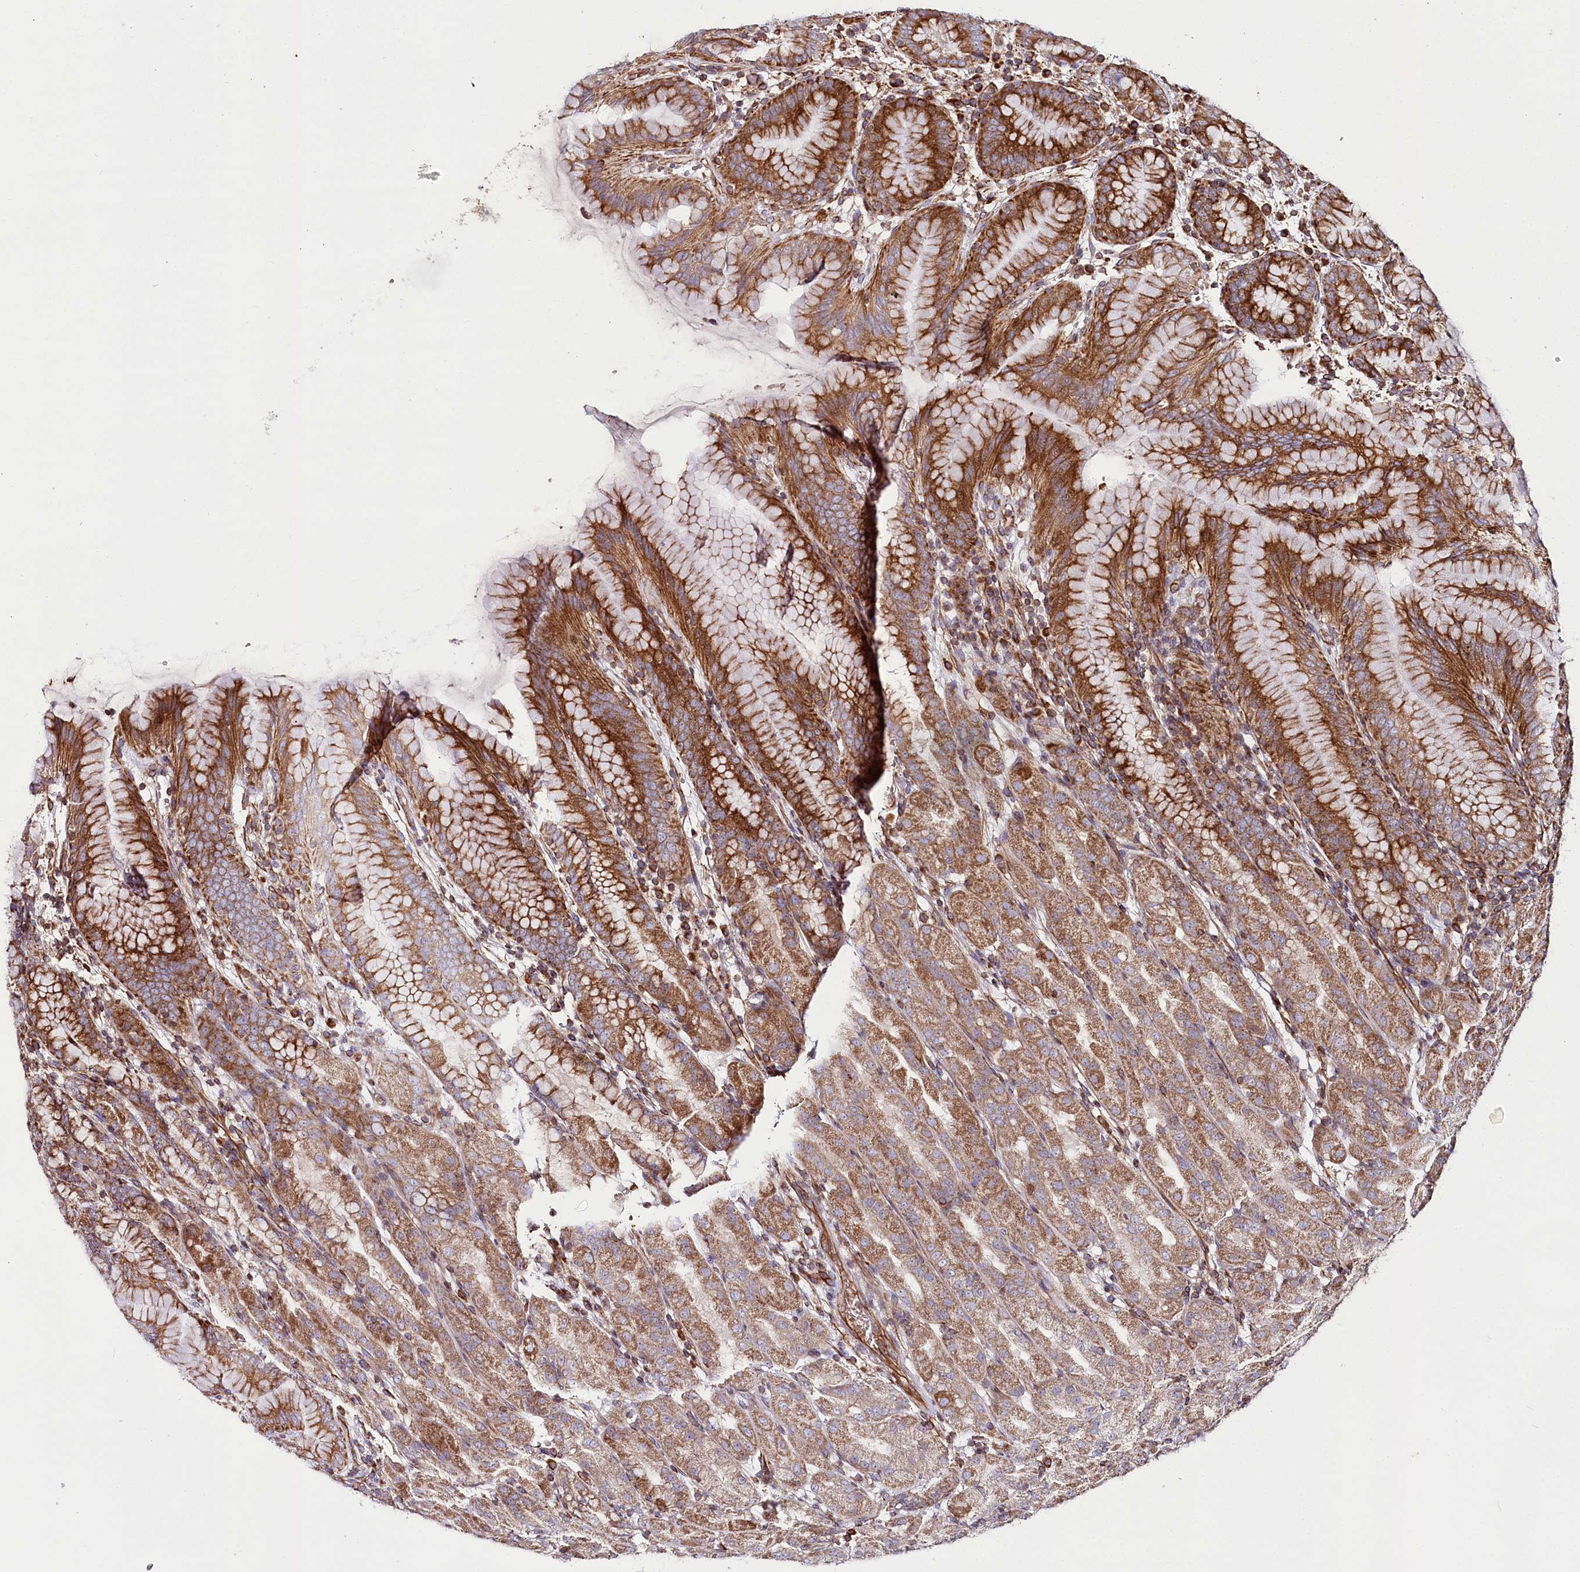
{"staining": {"intensity": "strong", "quantity": "25%-75%", "location": "cytoplasmic/membranous"}, "tissue": "stomach", "cell_type": "Glandular cells", "image_type": "normal", "snomed": [{"axis": "morphology", "description": "Normal tissue, NOS"}, {"axis": "topography", "description": "Stomach"}], "caption": "This micrograph demonstrates unremarkable stomach stained with immunohistochemistry to label a protein in brown. The cytoplasmic/membranous of glandular cells show strong positivity for the protein. Nuclei are counter-stained blue.", "gene": "THUMPD3", "patient": {"sex": "female", "age": 79}}